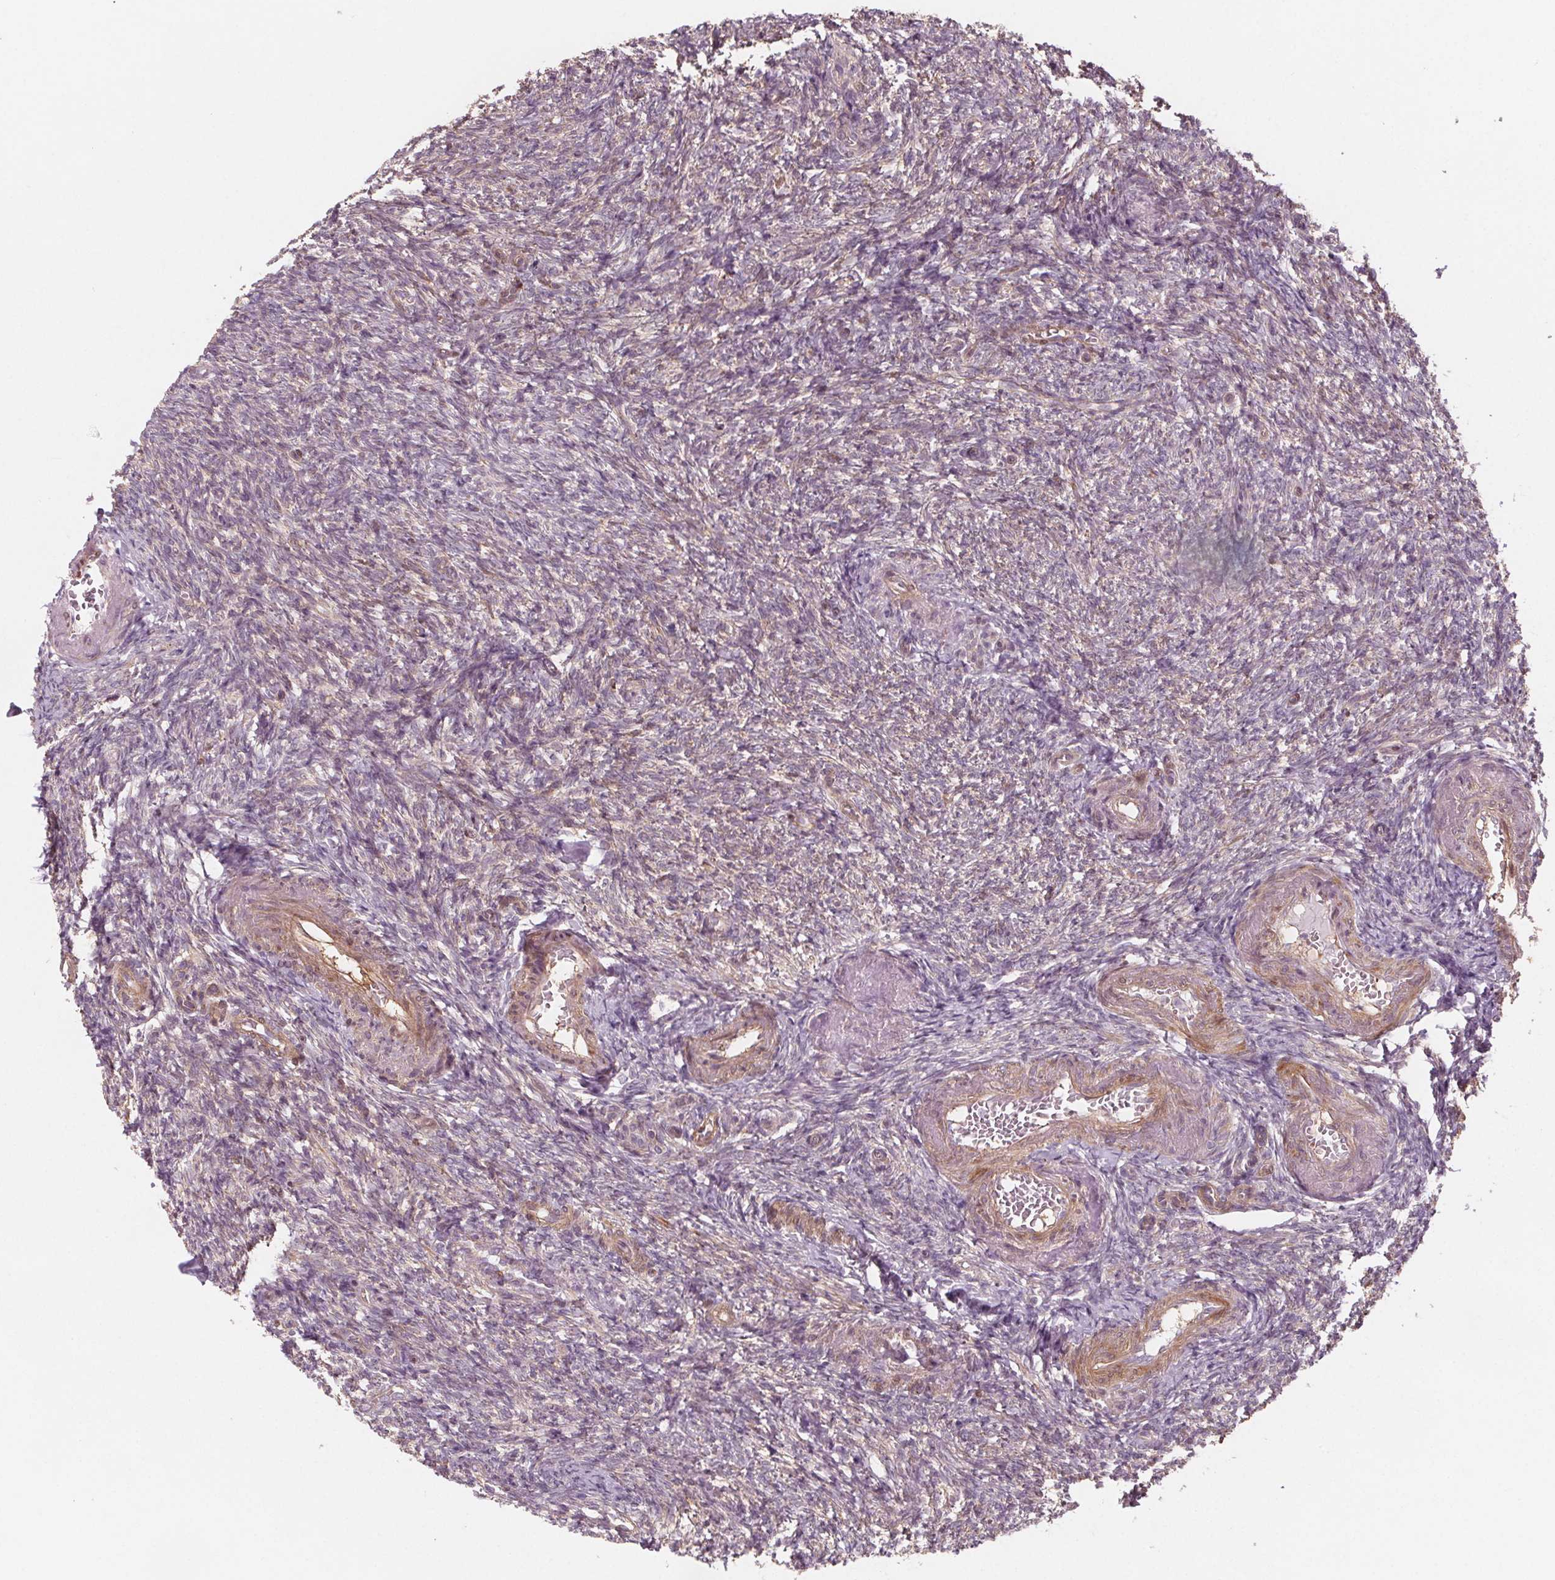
{"staining": {"intensity": "moderate", "quantity": "25%-75%", "location": "cytoplasmic/membranous"}, "tissue": "ovary", "cell_type": "Follicle cells", "image_type": "normal", "snomed": [{"axis": "morphology", "description": "Normal tissue, NOS"}, {"axis": "topography", "description": "Ovary"}], "caption": "Benign ovary demonstrates moderate cytoplasmic/membranous expression in approximately 25%-75% of follicle cells, visualized by immunohistochemistry.", "gene": "ADAM33", "patient": {"sex": "female", "age": 39}}